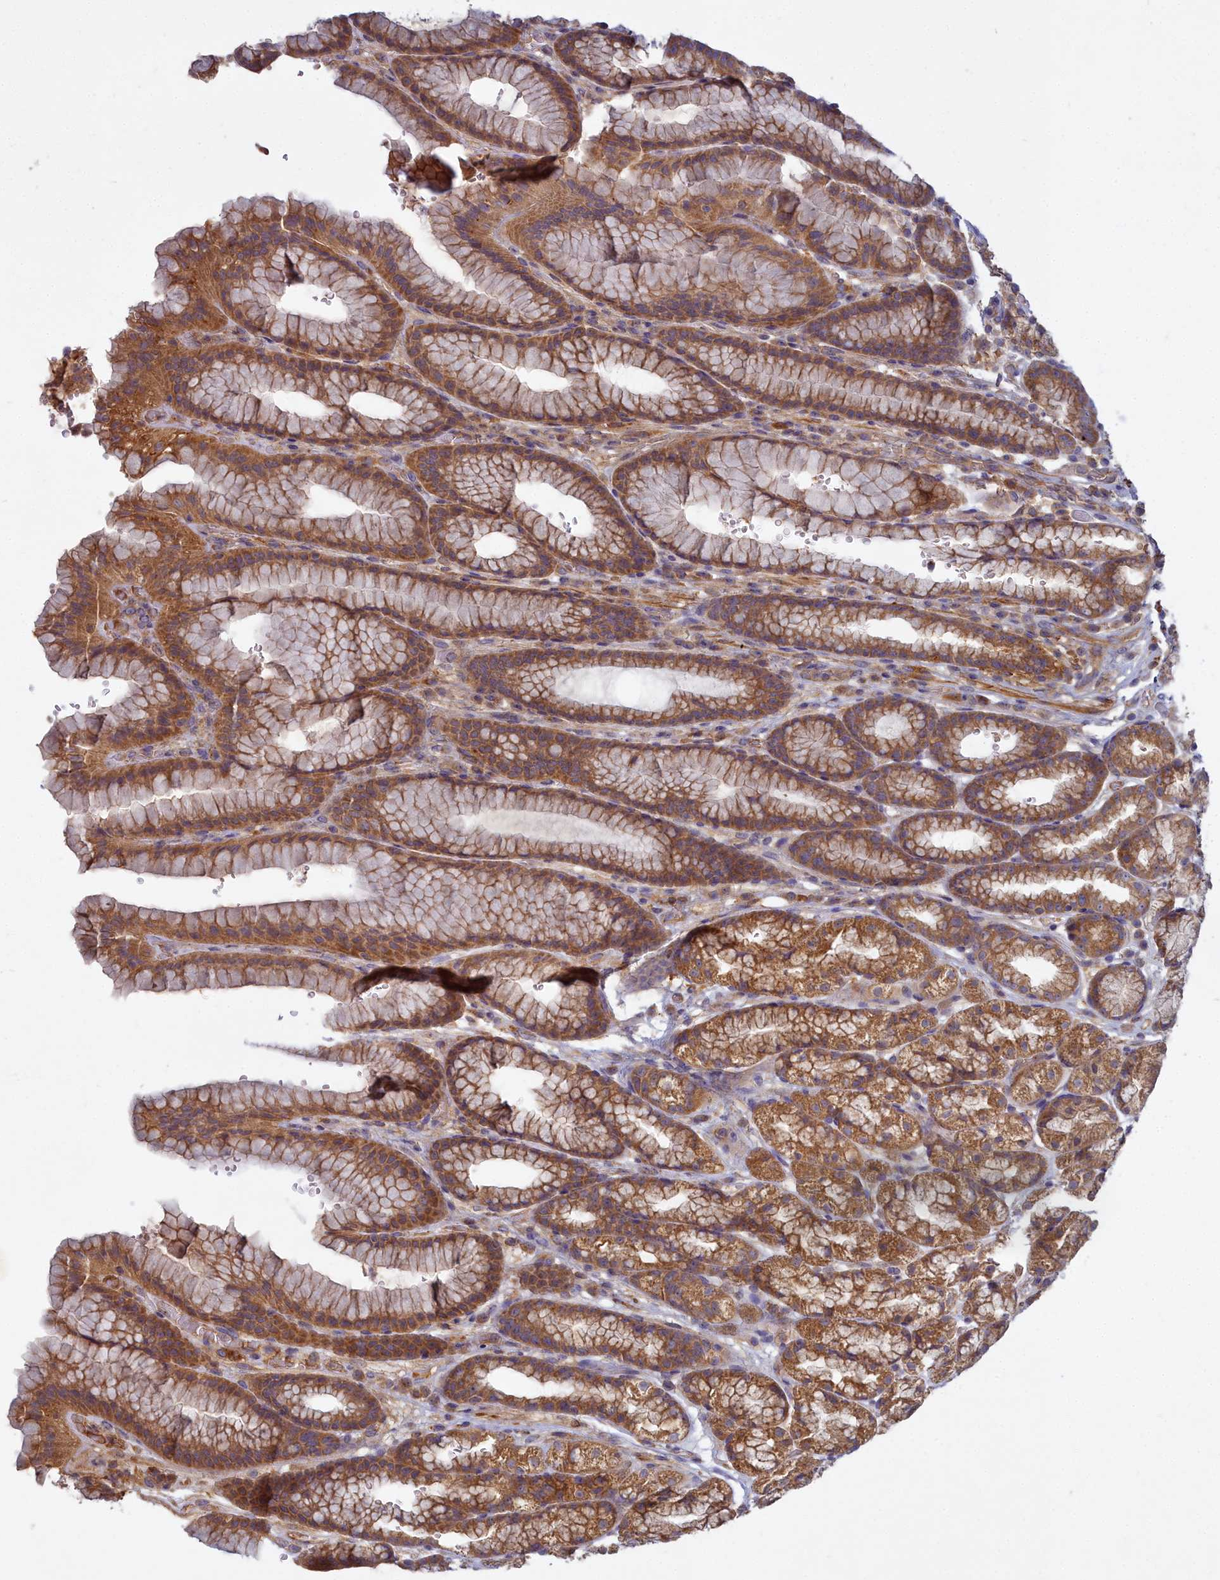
{"staining": {"intensity": "moderate", "quantity": ">75%", "location": "cytoplasmic/membranous"}, "tissue": "stomach", "cell_type": "Glandular cells", "image_type": "normal", "snomed": [{"axis": "morphology", "description": "Normal tissue, NOS"}, {"axis": "morphology", "description": "Adenocarcinoma, NOS"}, {"axis": "topography", "description": "Stomach"}], "caption": "Immunohistochemistry (IHC) (DAB (3,3'-diaminobenzidine)) staining of normal human stomach exhibits moderate cytoplasmic/membranous protein expression in approximately >75% of glandular cells. (DAB IHC, brown staining for protein, blue staining for nuclei).", "gene": "CCDC167", "patient": {"sex": "male", "age": 57}}